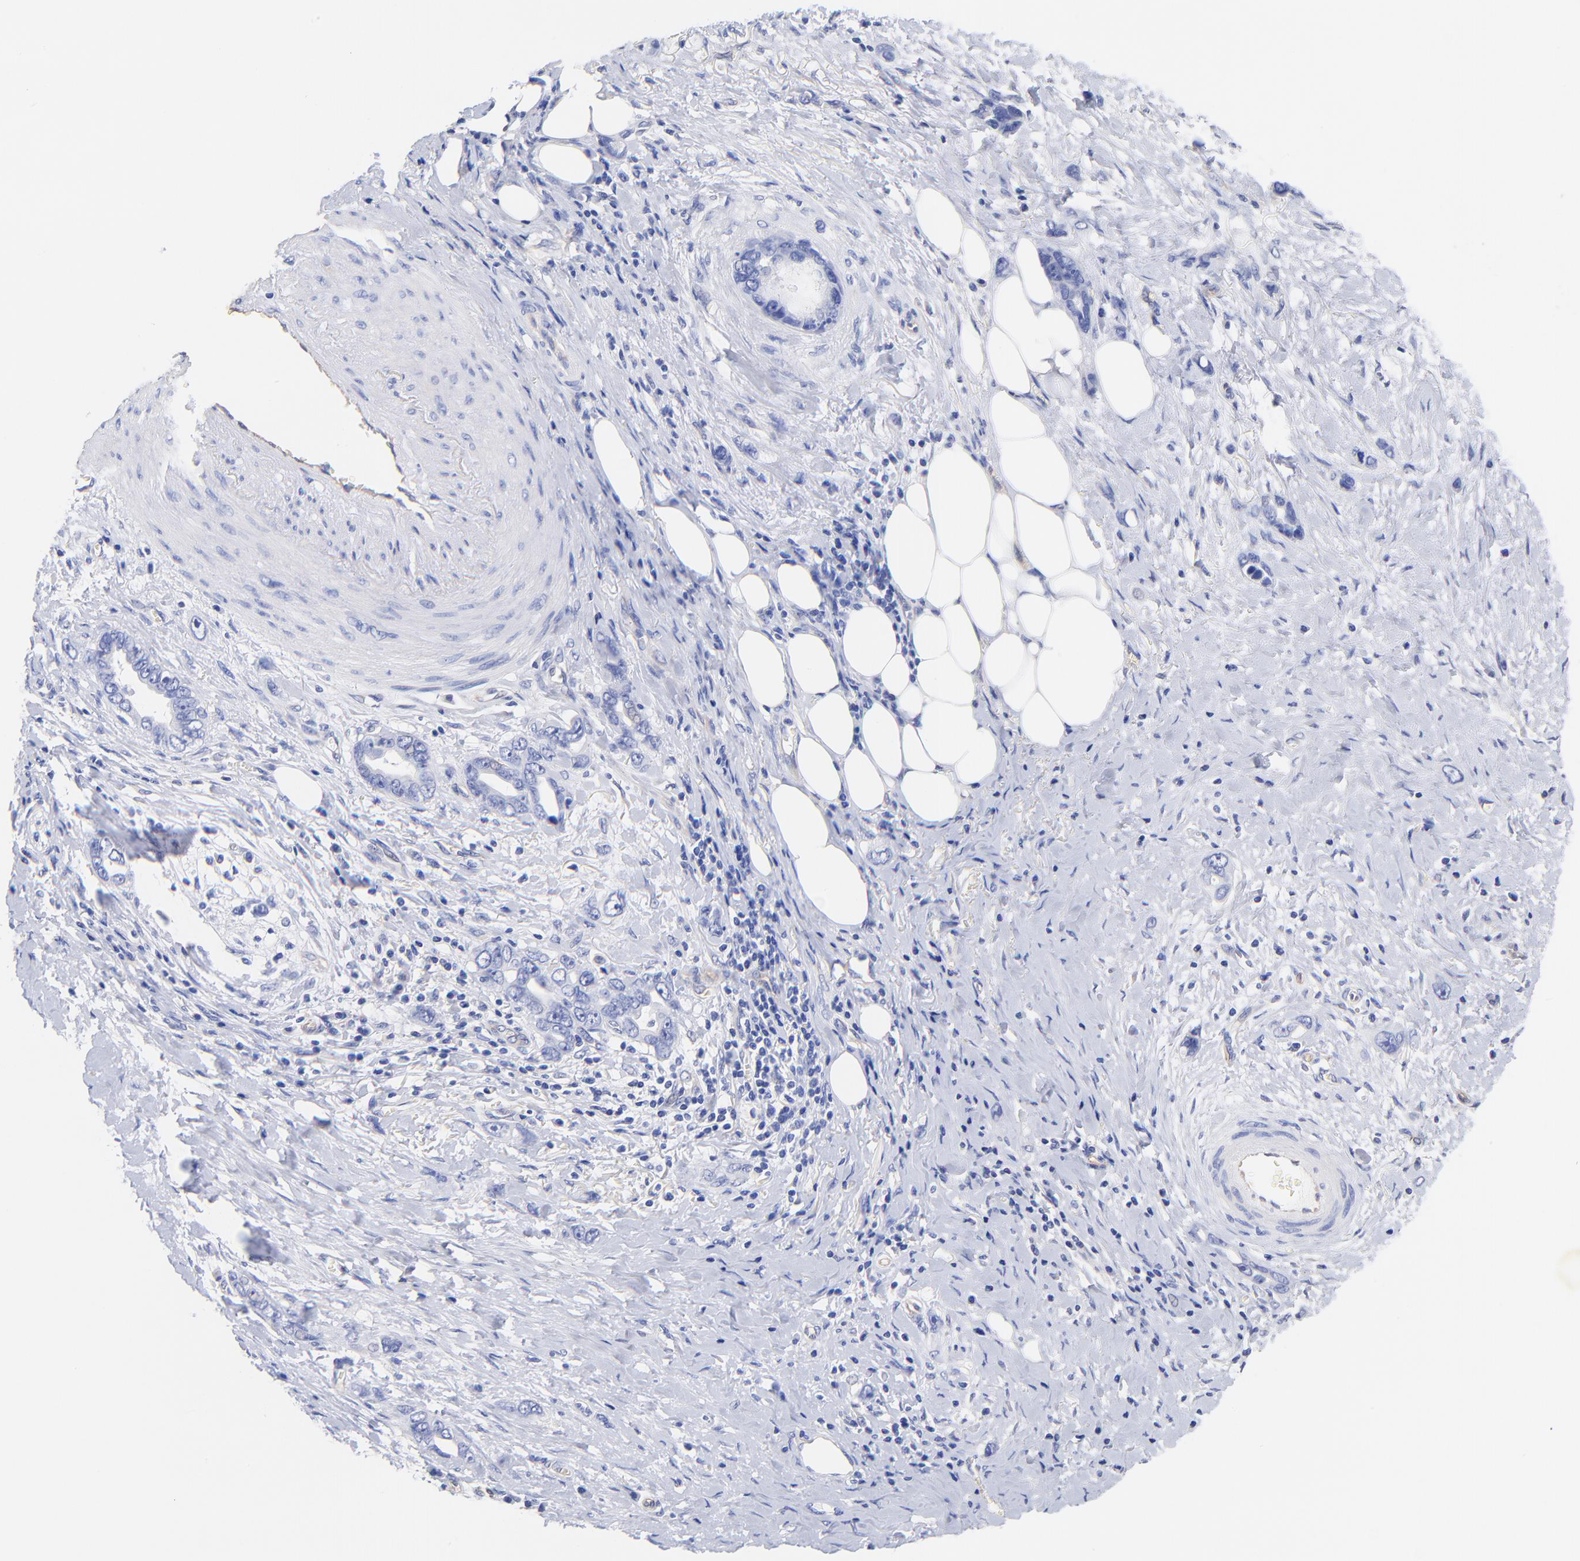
{"staining": {"intensity": "negative", "quantity": "none", "location": "none"}, "tissue": "stomach cancer", "cell_type": "Tumor cells", "image_type": "cancer", "snomed": [{"axis": "morphology", "description": "Adenocarcinoma, NOS"}, {"axis": "topography", "description": "Stomach"}], "caption": "A photomicrograph of stomach cancer stained for a protein shows no brown staining in tumor cells.", "gene": "SLC44A2", "patient": {"sex": "male", "age": 78}}